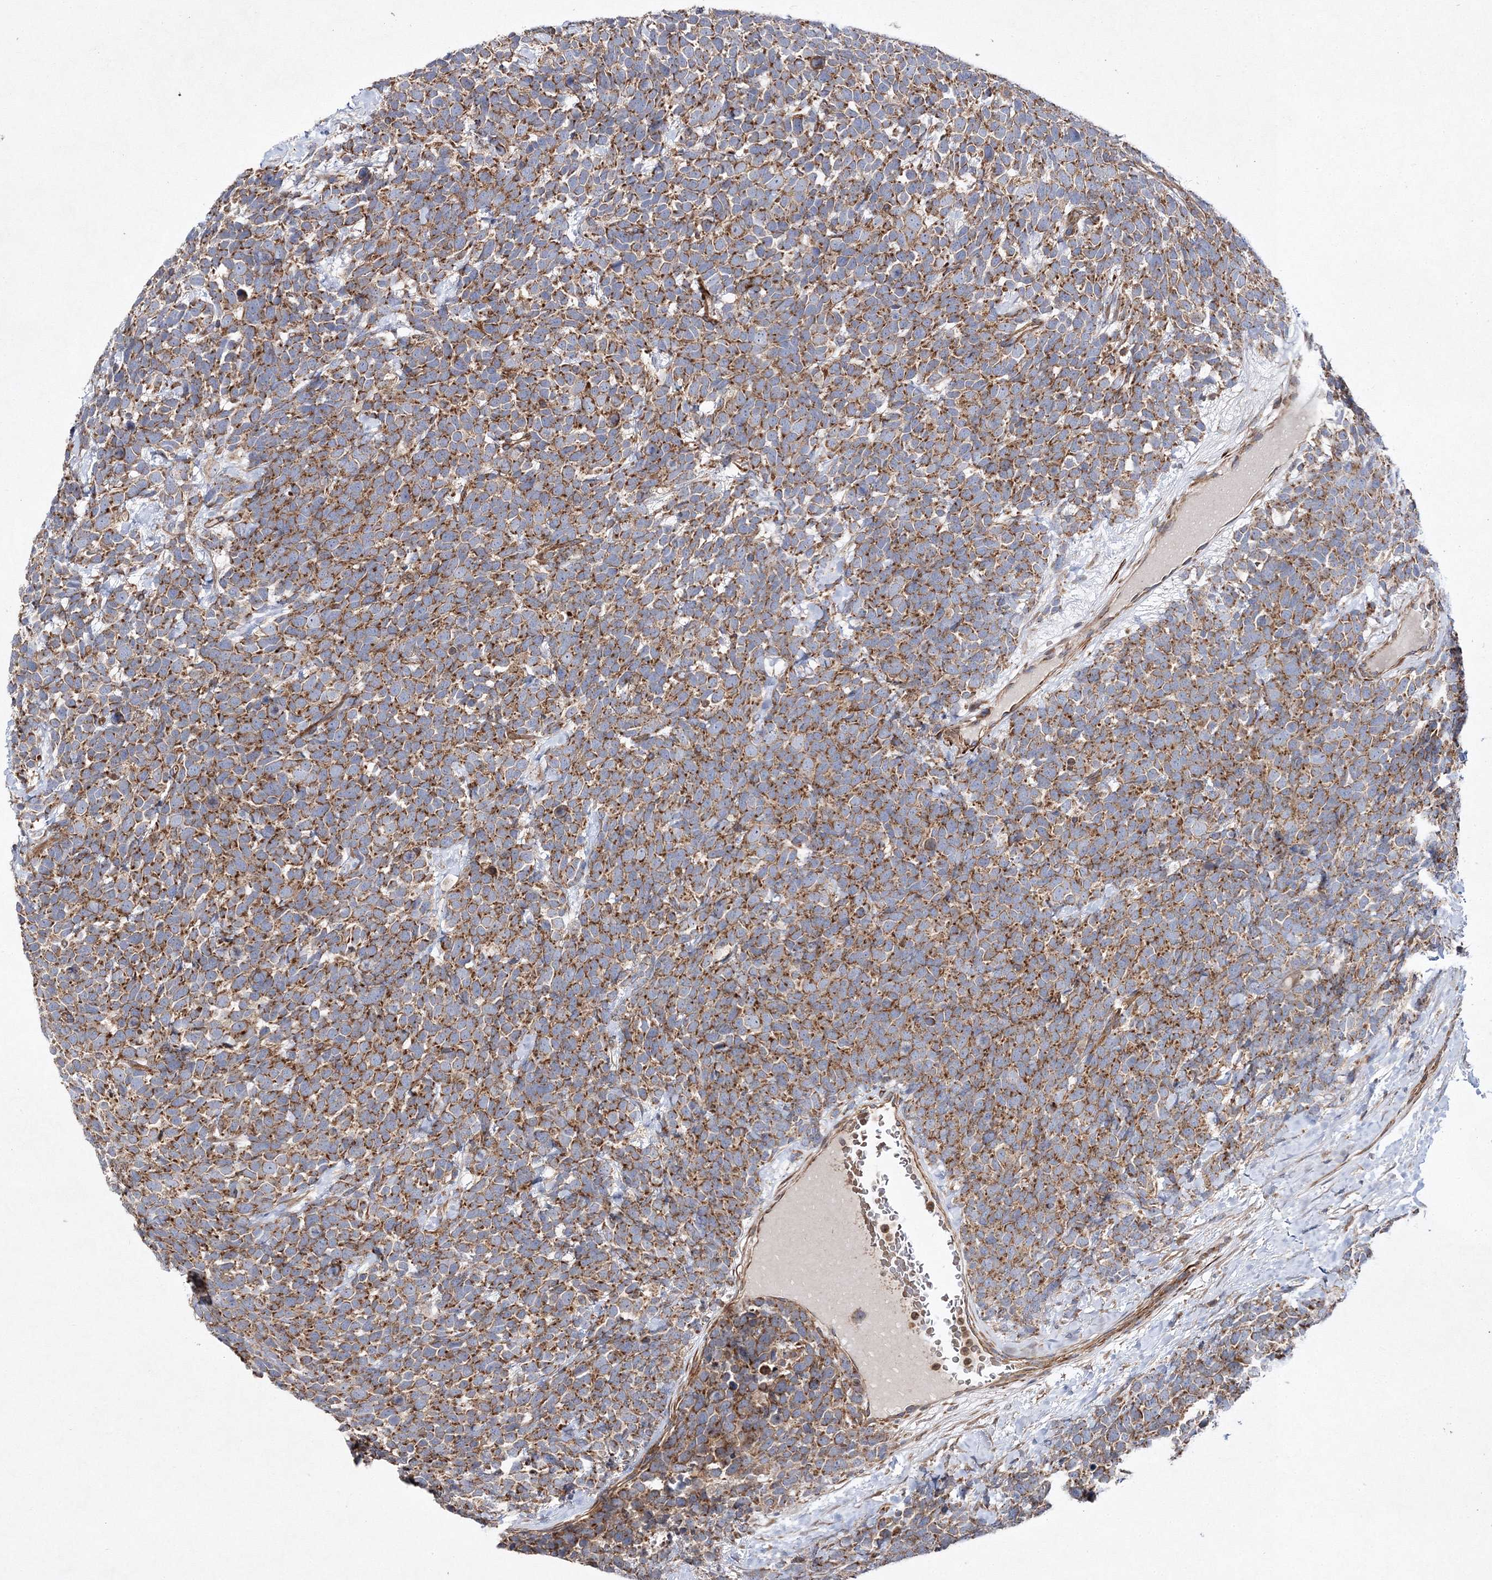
{"staining": {"intensity": "strong", "quantity": ">75%", "location": "cytoplasmic/membranous"}, "tissue": "urothelial cancer", "cell_type": "Tumor cells", "image_type": "cancer", "snomed": [{"axis": "morphology", "description": "Urothelial carcinoma, High grade"}, {"axis": "topography", "description": "Urinary bladder"}], "caption": "This histopathology image exhibits immunohistochemistry staining of human urothelial carcinoma (high-grade), with high strong cytoplasmic/membranous staining in about >75% of tumor cells.", "gene": "DNAJC13", "patient": {"sex": "female", "age": 82}}